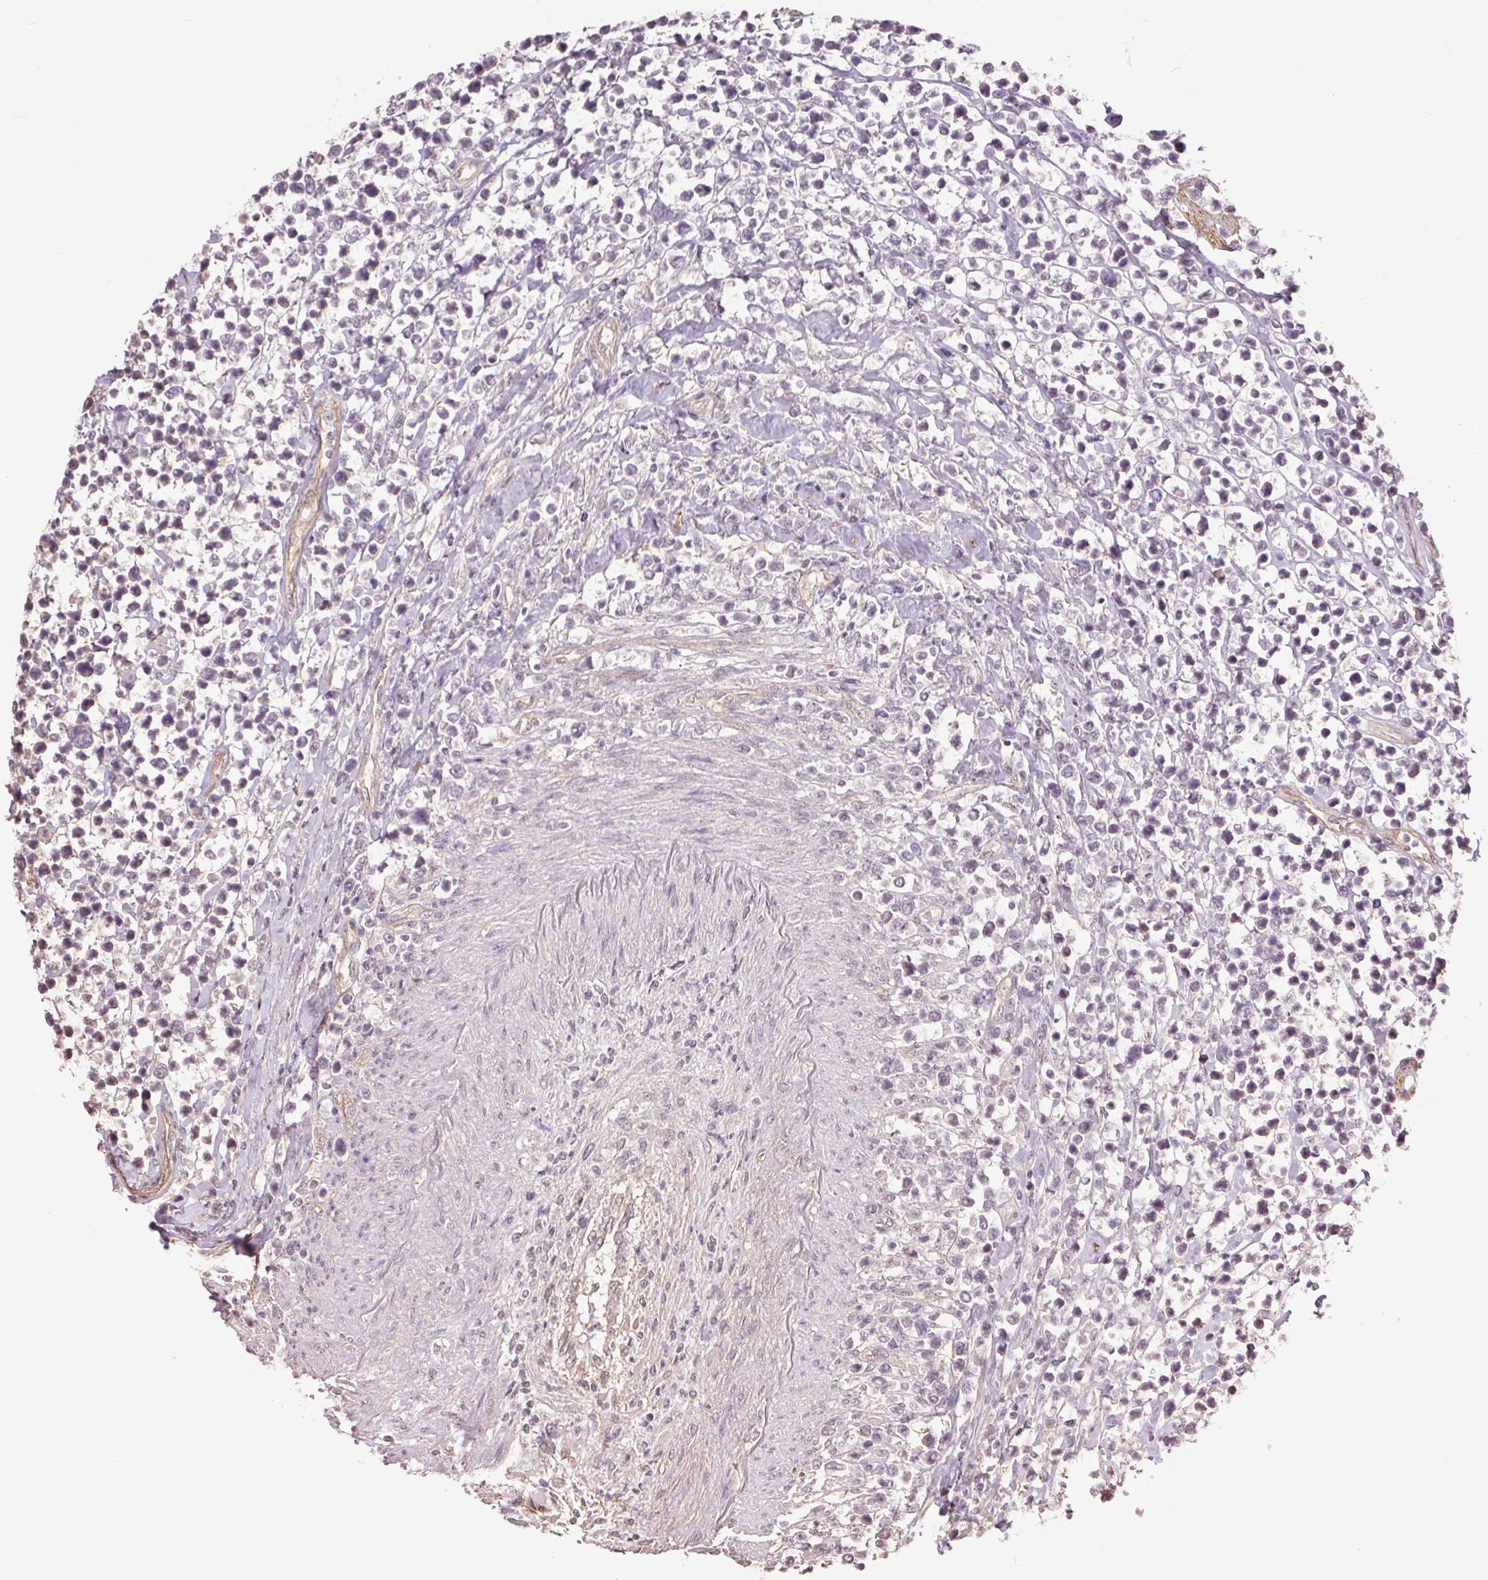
{"staining": {"intensity": "negative", "quantity": "none", "location": "none"}, "tissue": "lymphoma", "cell_type": "Tumor cells", "image_type": "cancer", "snomed": [{"axis": "morphology", "description": "Malignant lymphoma, non-Hodgkin's type, High grade"}, {"axis": "topography", "description": "Soft tissue"}], "caption": "Immunohistochemical staining of human lymphoma displays no significant staining in tumor cells. The staining was performed using DAB to visualize the protein expression in brown, while the nuclei were stained in blue with hematoxylin (Magnification: 20x).", "gene": "PALM", "patient": {"sex": "female", "age": 56}}